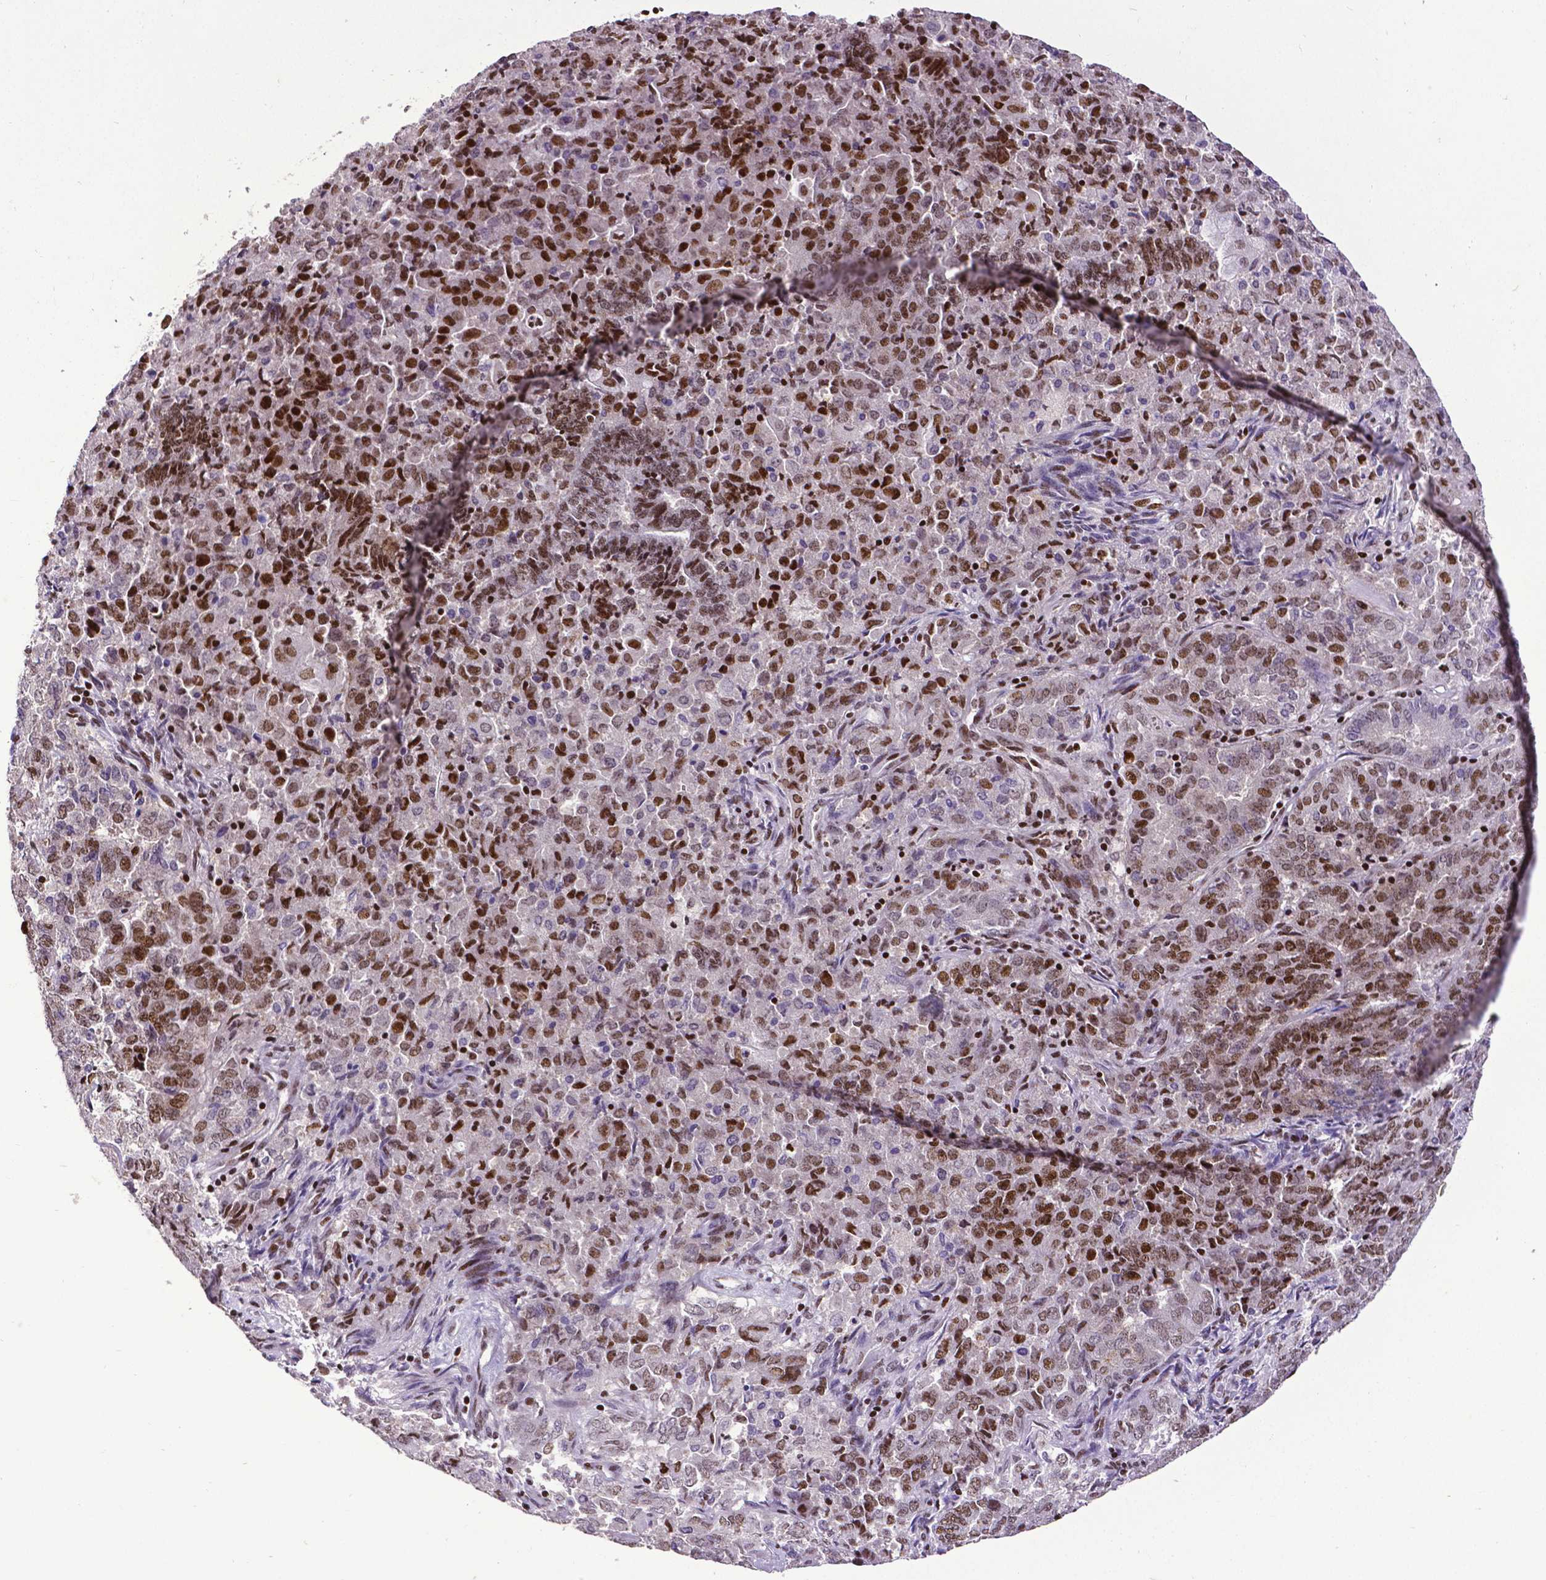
{"staining": {"intensity": "moderate", "quantity": ">75%", "location": "nuclear"}, "tissue": "endometrial cancer", "cell_type": "Tumor cells", "image_type": "cancer", "snomed": [{"axis": "morphology", "description": "Adenocarcinoma, NOS"}, {"axis": "topography", "description": "Endometrium"}], "caption": "Tumor cells exhibit medium levels of moderate nuclear positivity in about >75% of cells in adenocarcinoma (endometrial). (brown staining indicates protein expression, while blue staining denotes nuclei).", "gene": "CTCF", "patient": {"sex": "female", "age": 72}}